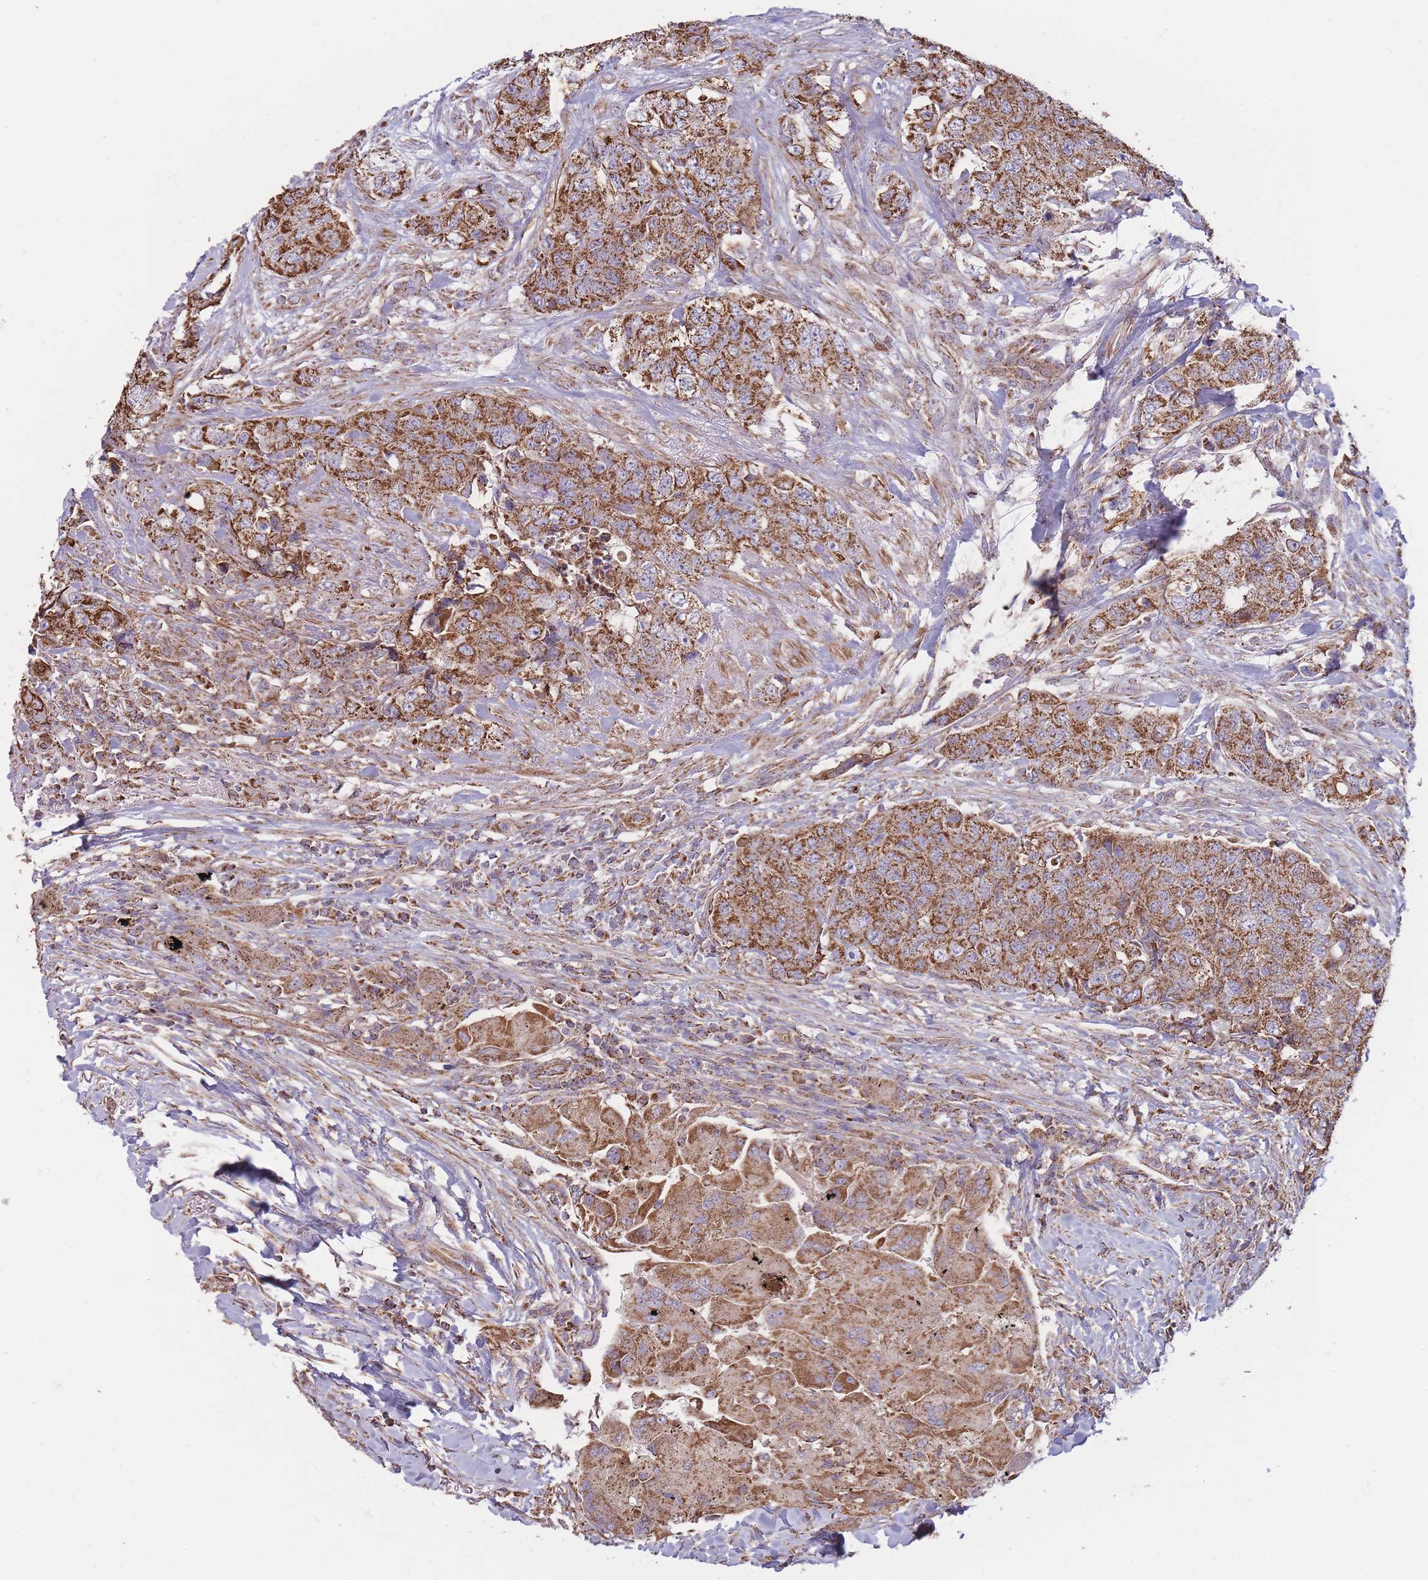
{"staining": {"intensity": "strong", "quantity": ">75%", "location": "cytoplasmic/membranous"}, "tissue": "urothelial cancer", "cell_type": "Tumor cells", "image_type": "cancer", "snomed": [{"axis": "morphology", "description": "Urothelial carcinoma, High grade"}, {"axis": "topography", "description": "Urinary bladder"}], "caption": "High-magnification brightfield microscopy of urothelial cancer stained with DAB (3,3'-diaminobenzidine) (brown) and counterstained with hematoxylin (blue). tumor cells exhibit strong cytoplasmic/membranous positivity is appreciated in approximately>75% of cells. (Brightfield microscopy of DAB IHC at high magnification).", "gene": "KIF16B", "patient": {"sex": "female", "age": 78}}